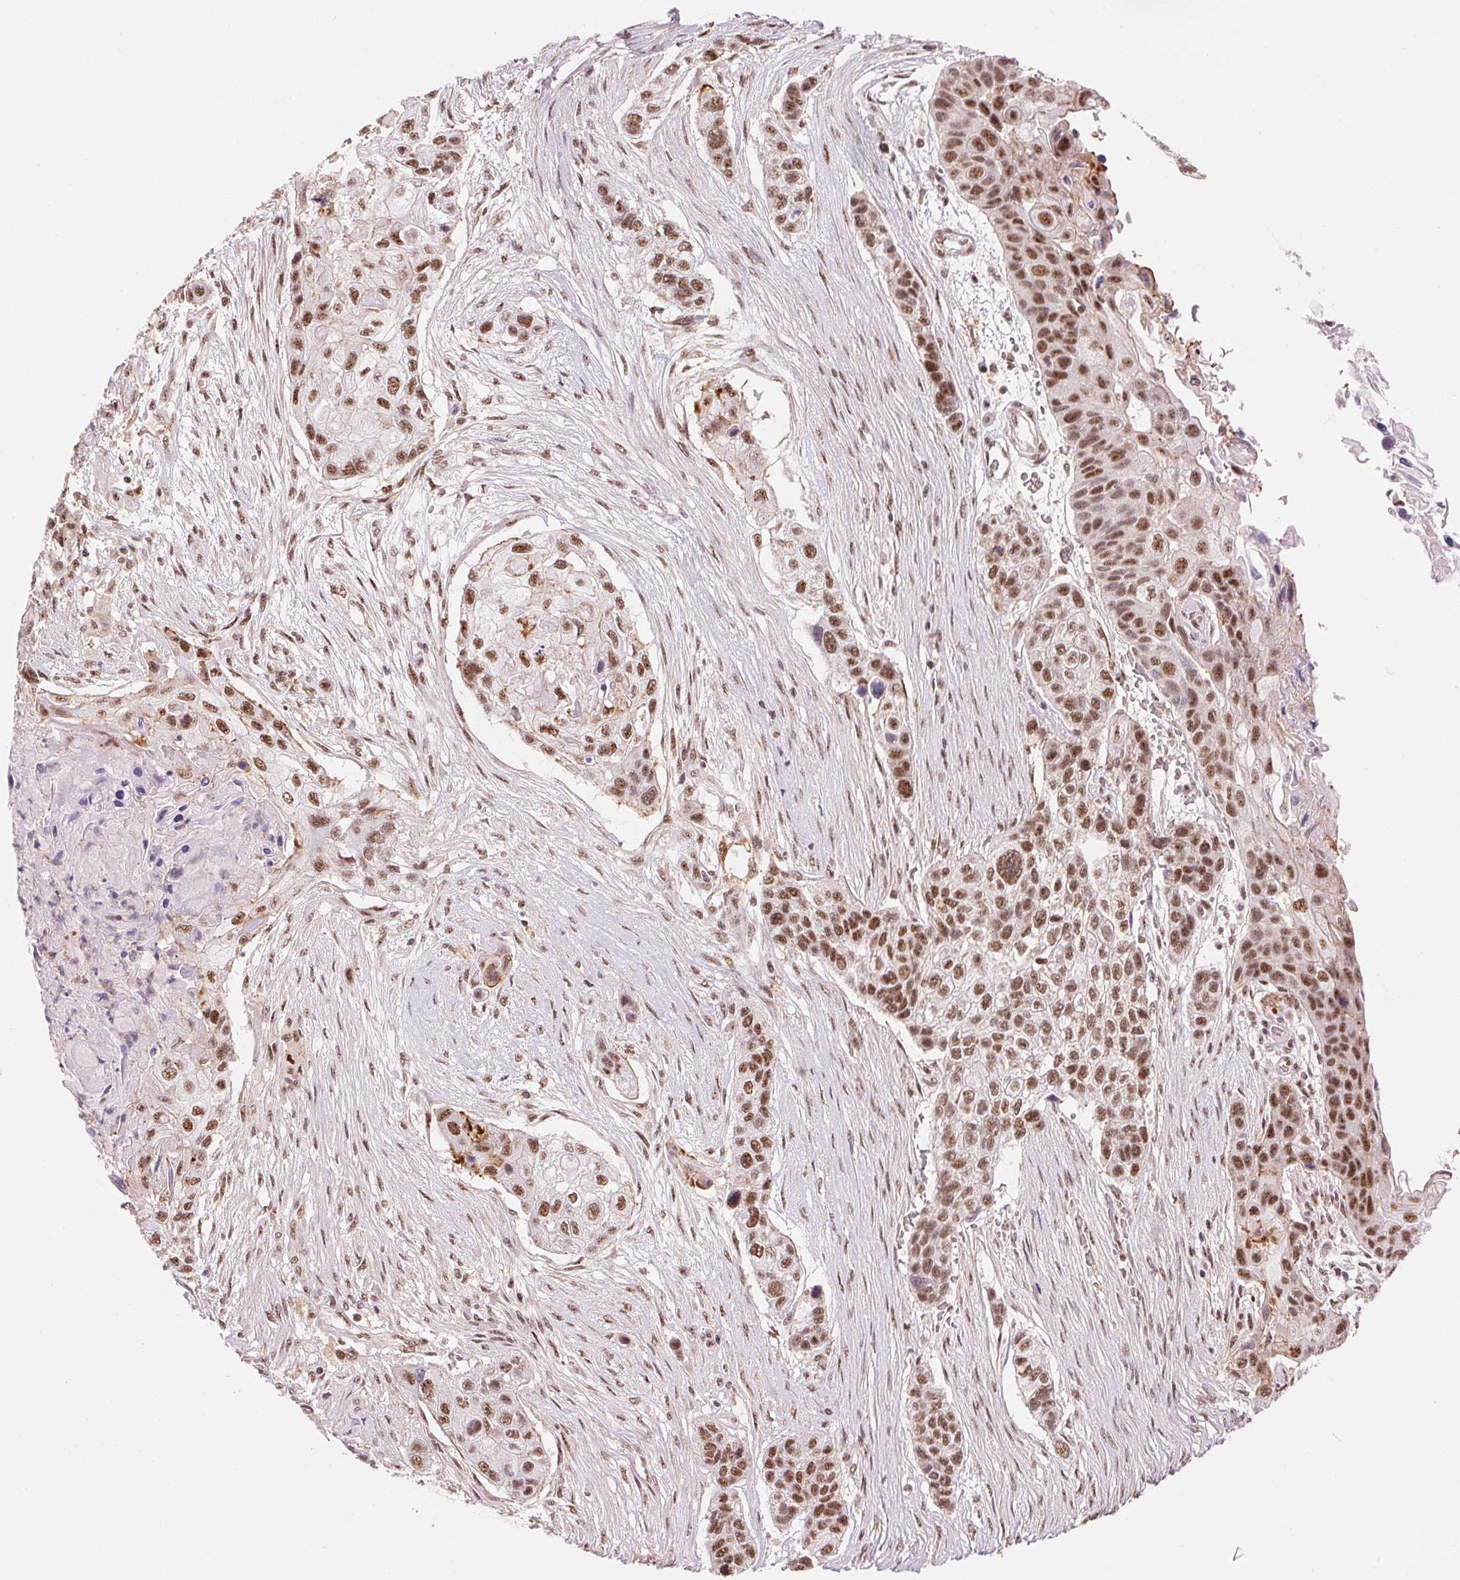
{"staining": {"intensity": "moderate", "quantity": ">75%", "location": "nuclear"}, "tissue": "lung cancer", "cell_type": "Tumor cells", "image_type": "cancer", "snomed": [{"axis": "morphology", "description": "Squamous cell carcinoma, NOS"}, {"axis": "topography", "description": "Lung"}], "caption": "IHC histopathology image of human squamous cell carcinoma (lung) stained for a protein (brown), which demonstrates medium levels of moderate nuclear expression in about >75% of tumor cells.", "gene": "HNRNPDL", "patient": {"sex": "male", "age": 69}}